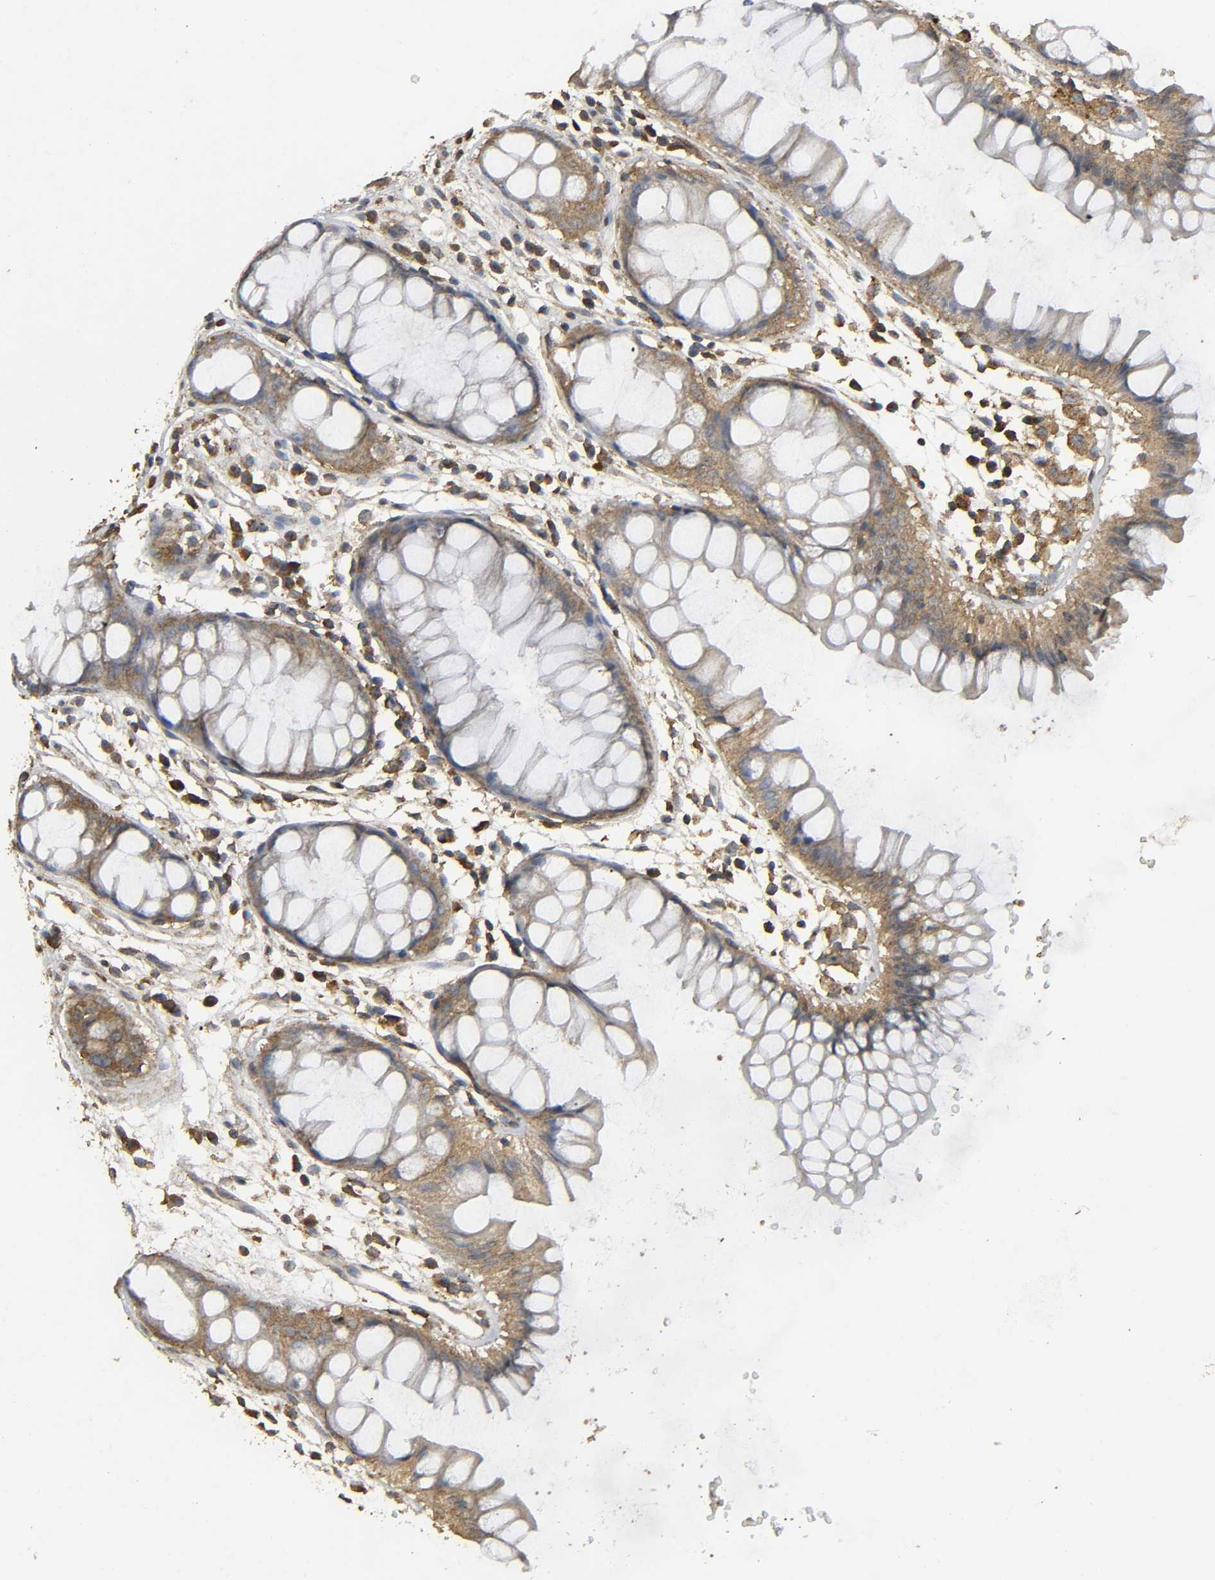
{"staining": {"intensity": "strong", "quantity": ">75%", "location": "cytoplasmic/membranous"}, "tissue": "rectum", "cell_type": "Glandular cells", "image_type": "normal", "snomed": [{"axis": "morphology", "description": "Normal tissue, NOS"}, {"axis": "morphology", "description": "Adenocarcinoma, NOS"}, {"axis": "topography", "description": "Rectum"}], "caption": "Strong cytoplasmic/membranous expression for a protein is seen in approximately >75% of glandular cells of benign rectum using immunohistochemistry (IHC).", "gene": "DDX6", "patient": {"sex": "female", "age": 65}}